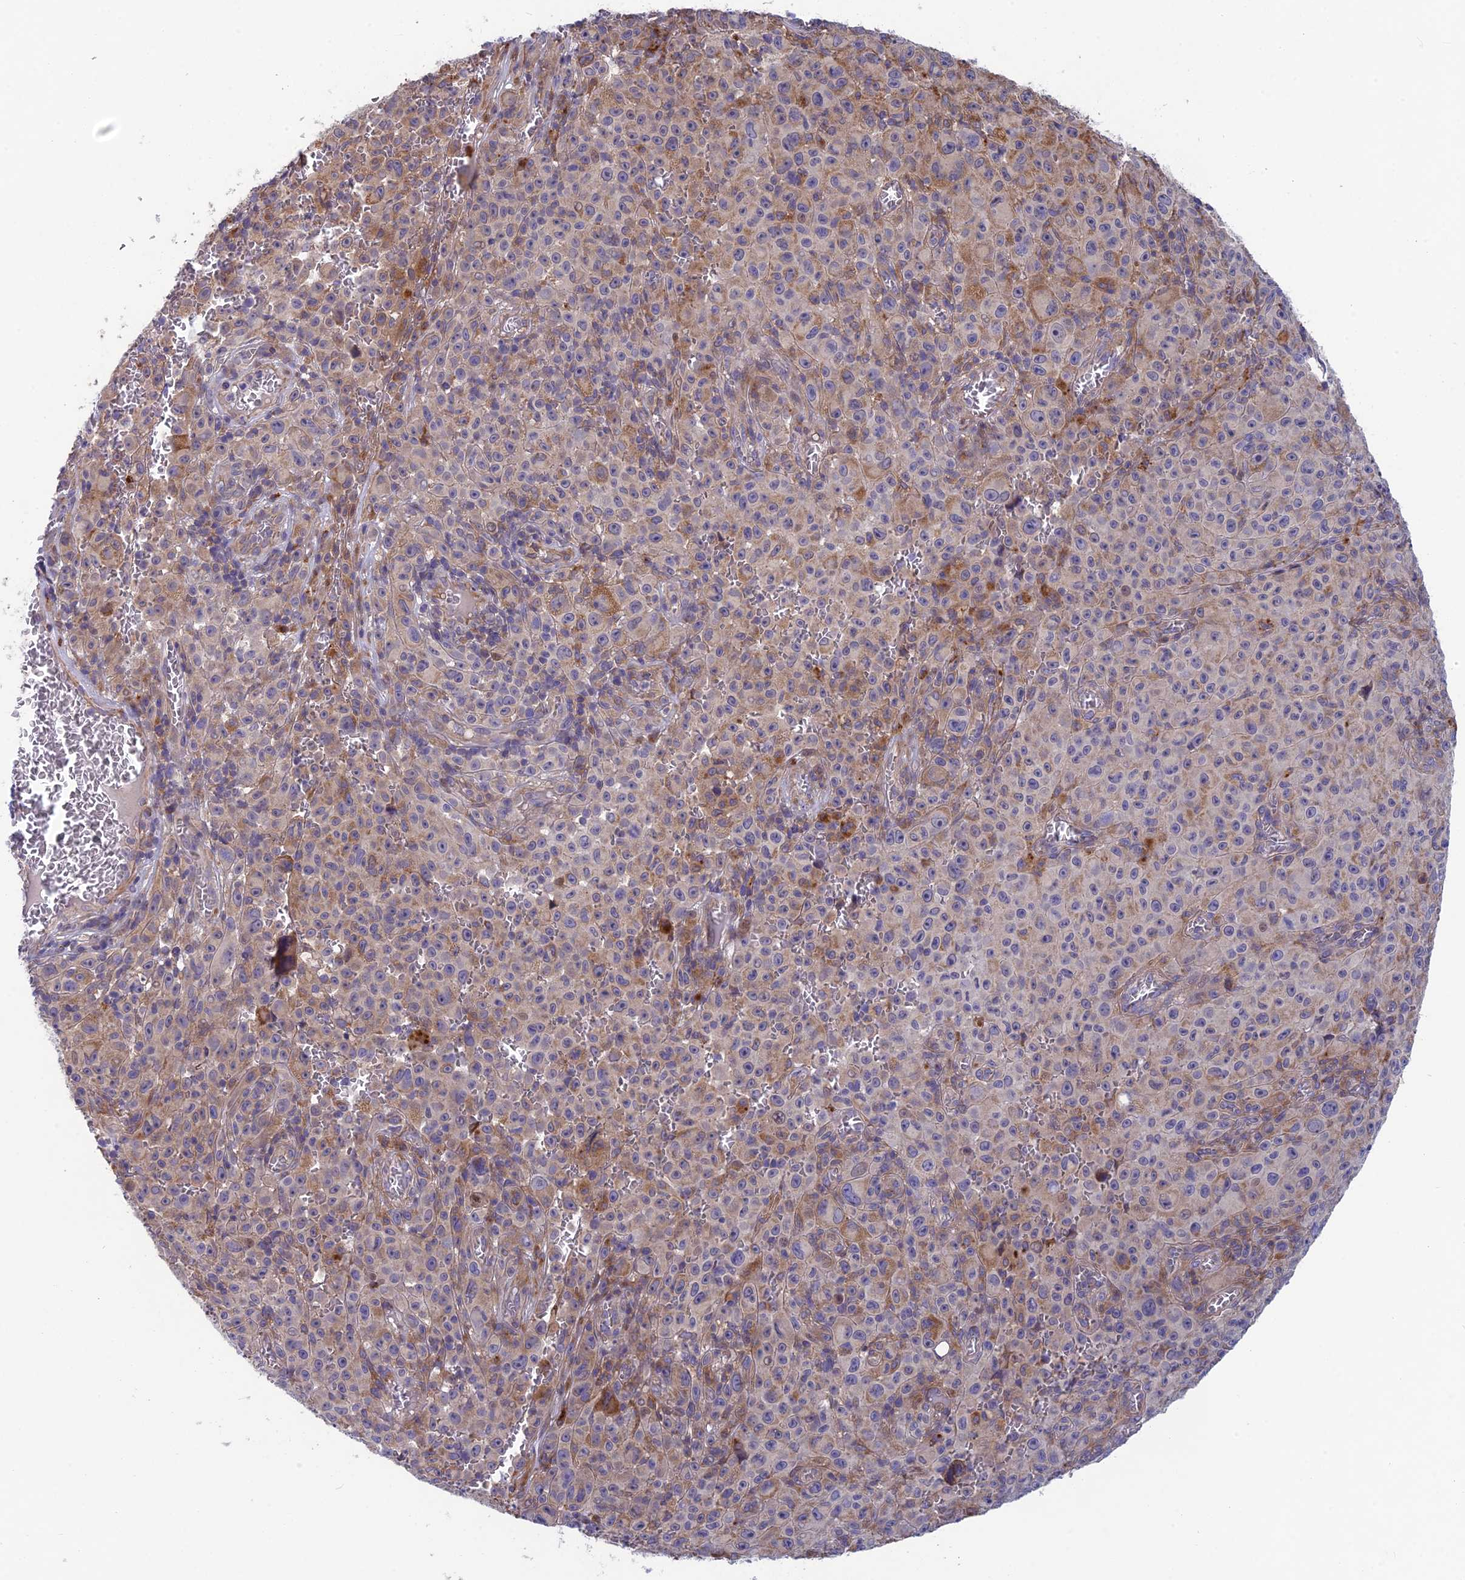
{"staining": {"intensity": "moderate", "quantity": "25%-75%", "location": "cytoplasmic/membranous"}, "tissue": "melanoma", "cell_type": "Tumor cells", "image_type": "cancer", "snomed": [{"axis": "morphology", "description": "Malignant melanoma, NOS"}, {"axis": "topography", "description": "Skin"}], "caption": "High-magnification brightfield microscopy of melanoma stained with DAB (3,3'-diaminobenzidine) (brown) and counterstained with hematoxylin (blue). tumor cells exhibit moderate cytoplasmic/membranous positivity is seen in approximately25%-75% of cells. (brown staining indicates protein expression, while blue staining denotes nuclei).", "gene": "BLTP2", "patient": {"sex": "female", "age": 82}}